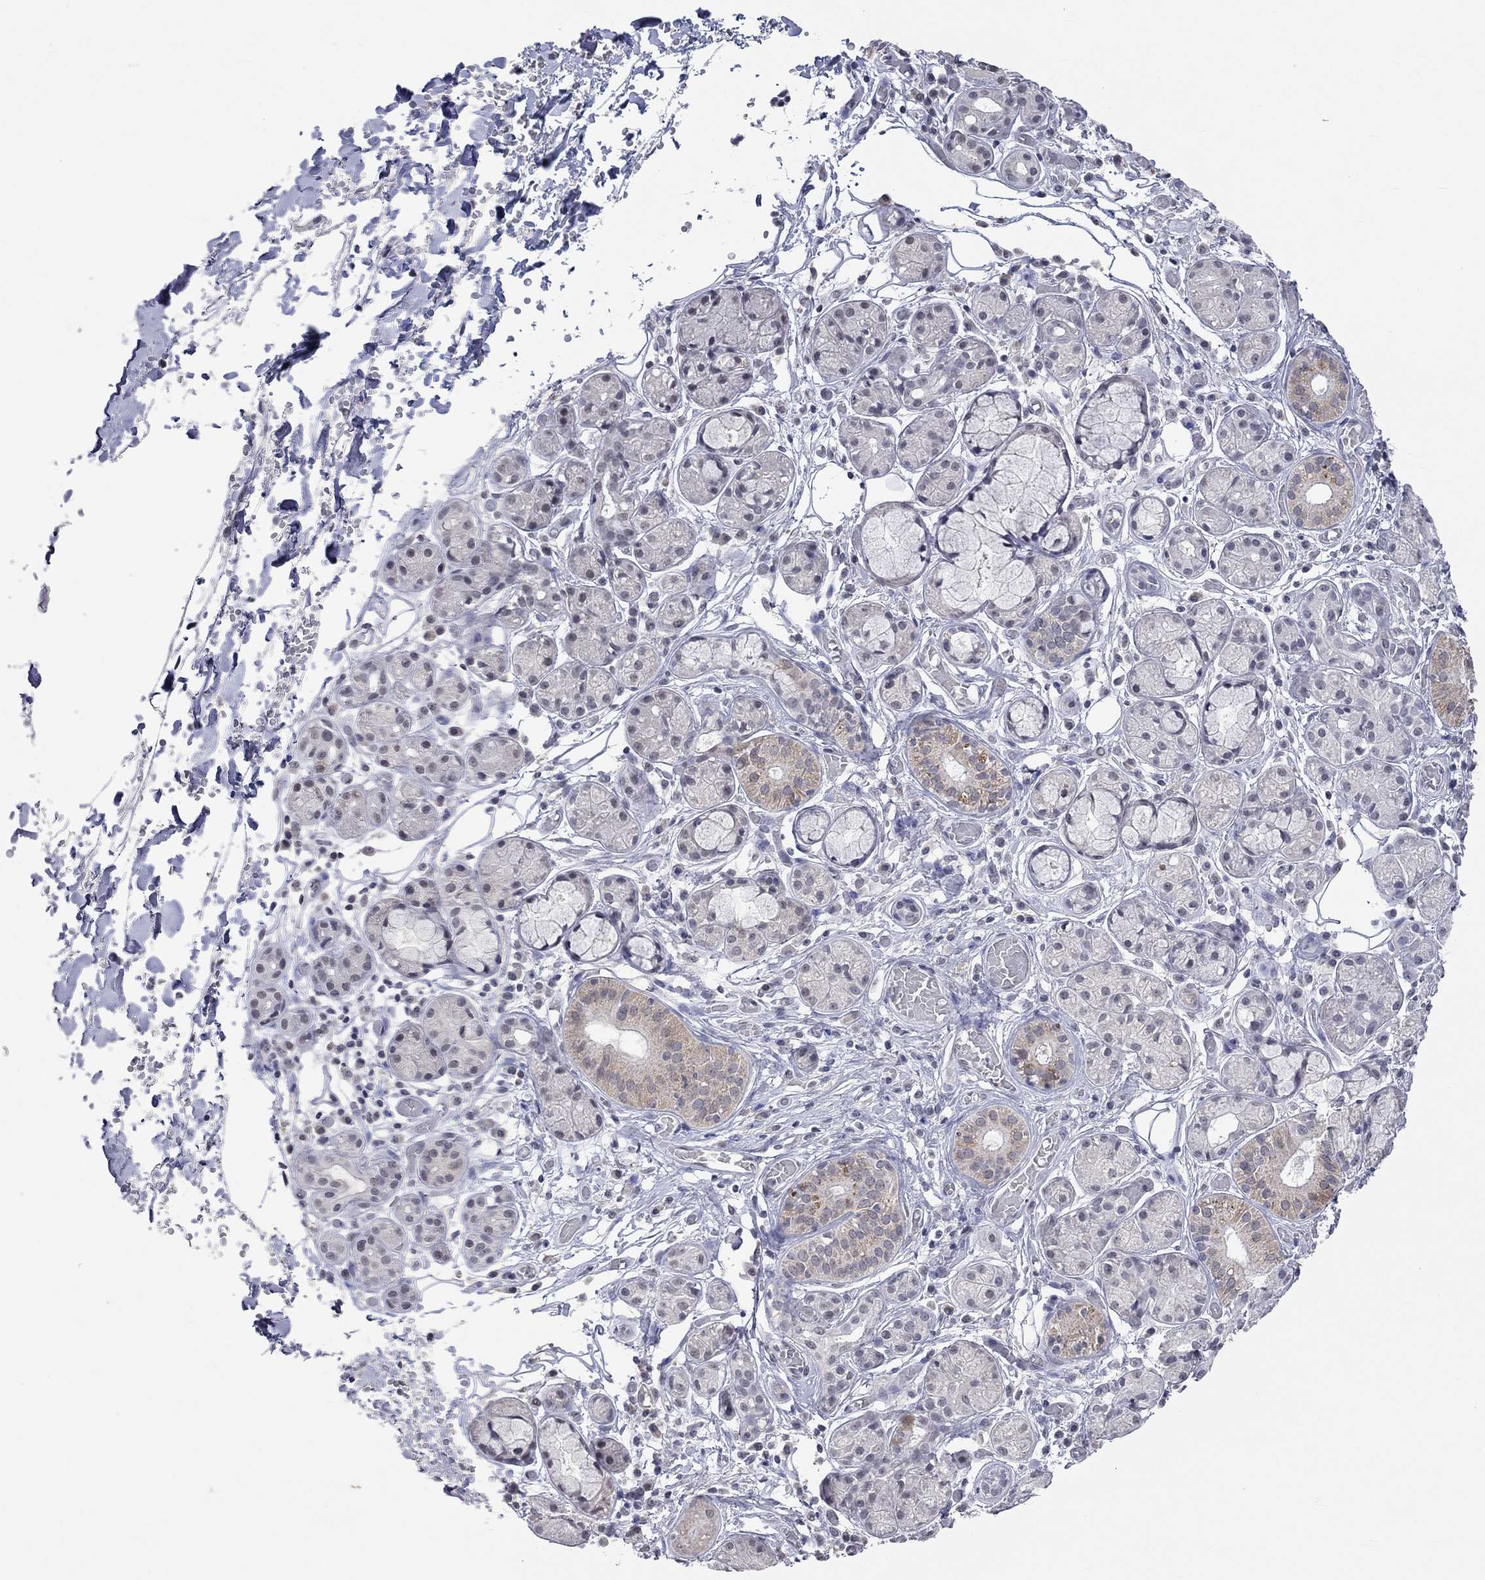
{"staining": {"intensity": "weak", "quantity": "<25%", "location": "cytoplasmic/membranous"}, "tissue": "salivary gland", "cell_type": "Glandular cells", "image_type": "normal", "snomed": [{"axis": "morphology", "description": "Normal tissue, NOS"}, {"axis": "topography", "description": "Salivary gland"}, {"axis": "topography", "description": "Peripheral nerve tissue"}], "caption": "High magnification brightfield microscopy of unremarkable salivary gland stained with DAB (3,3'-diaminobenzidine) (brown) and counterstained with hematoxylin (blue): glandular cells show no significant staining. (Brightfield microscopy of DAB (3,3'-diaminobenzidine) immunohistochemistry at high magnification).", "gene": "TMEM143", "patient": {"sex": "male", "age": 71}}